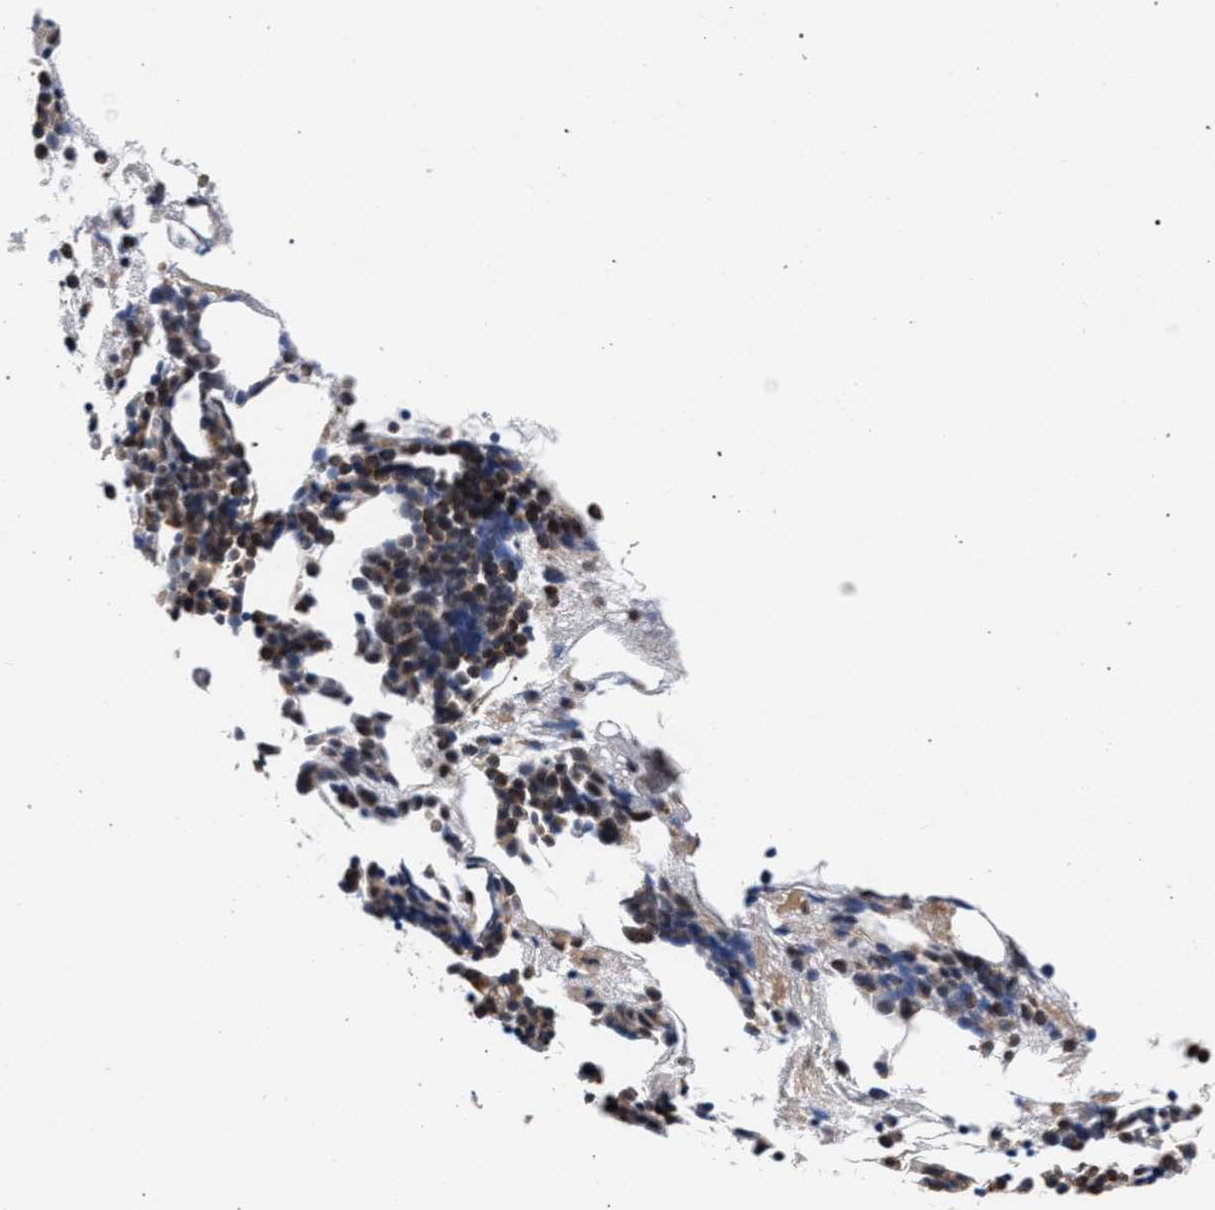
{"staining": {"intensity": "strong", "quantity": "25%-75%", "location": "cytoplasmic/membranous"}, "tissue": "bone marrow", "cell_type": "Hematopoietic cells", "image_type": "normal", "snomed": [{"axis": "morphology", "description": "Normal tissue, NOS"}, {"axis": "morphology", "description": "Inflammation, NOS"}, {"axis": "topography", "description": "Bone marrow"}], "caption": "DAB (3,3'-diaminobenzidine) immunohistochemical staining of normal bone marrow displays strong cytoplasmic/membranous protein expression in approximately 25%-75% of hematopoietic cells.", "gene": "ZNF462", "patient": {"sex": "female", "age": 81}}